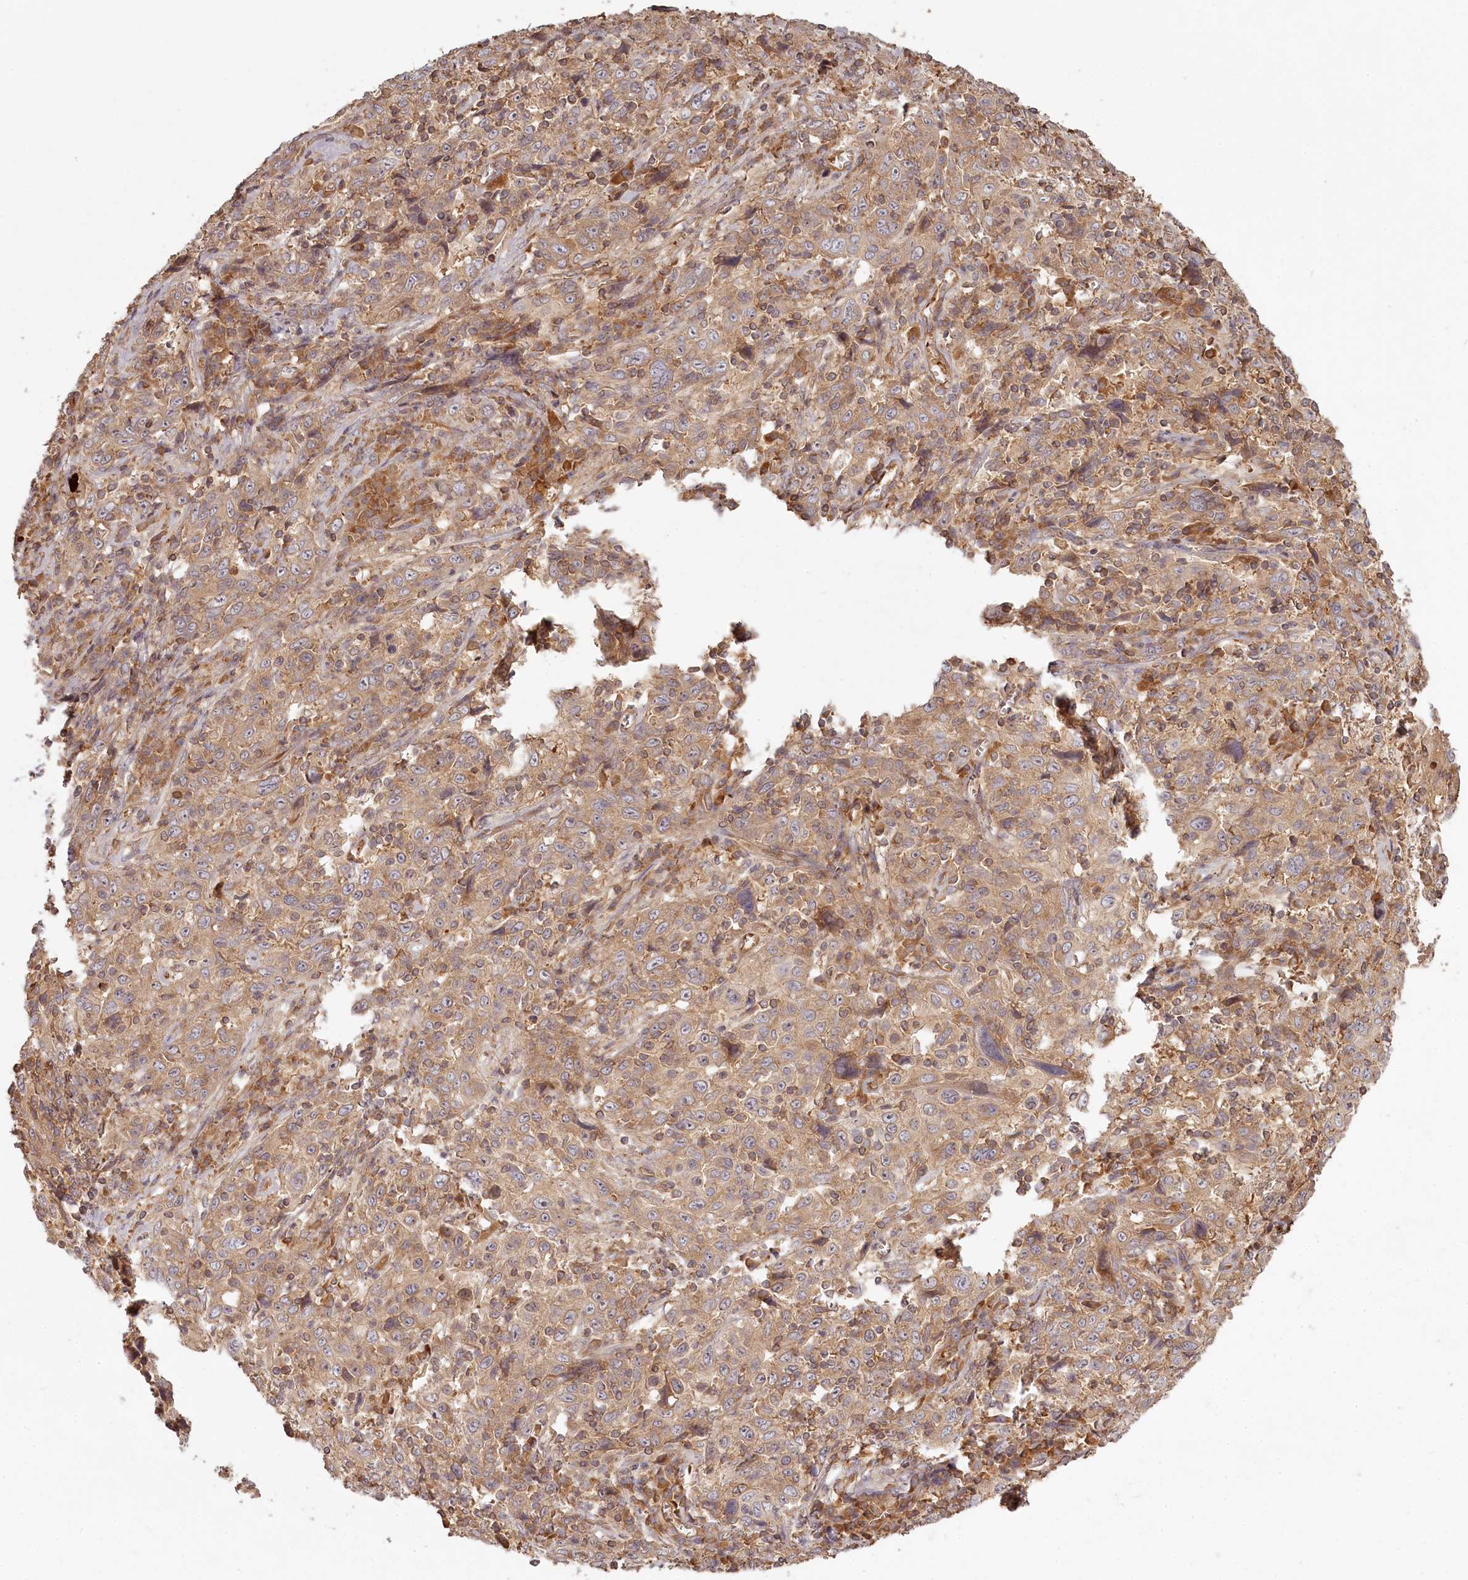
{"staining": {"intensity": "moderate", "quantity": ">75%", "location": "cytoplasmic/membranous"}, "tissue": "cervical cancer", "cell_type": "Tumor cells", "image_type": "cancer", "snomed": [{"axis": "morphology", "description": "Squamous cell carcinoma, NOS"}, {"axis": "topography", "description": "Cervix"}], "caption": "Protein expression analysis of human squamous cell carcinoma (cervical) reveals moderate cytoplasmic/membranous positivity in about >75% of tumor cells.", "gene": "TMIE", "patient": {"sex": "female", "age": 46}}